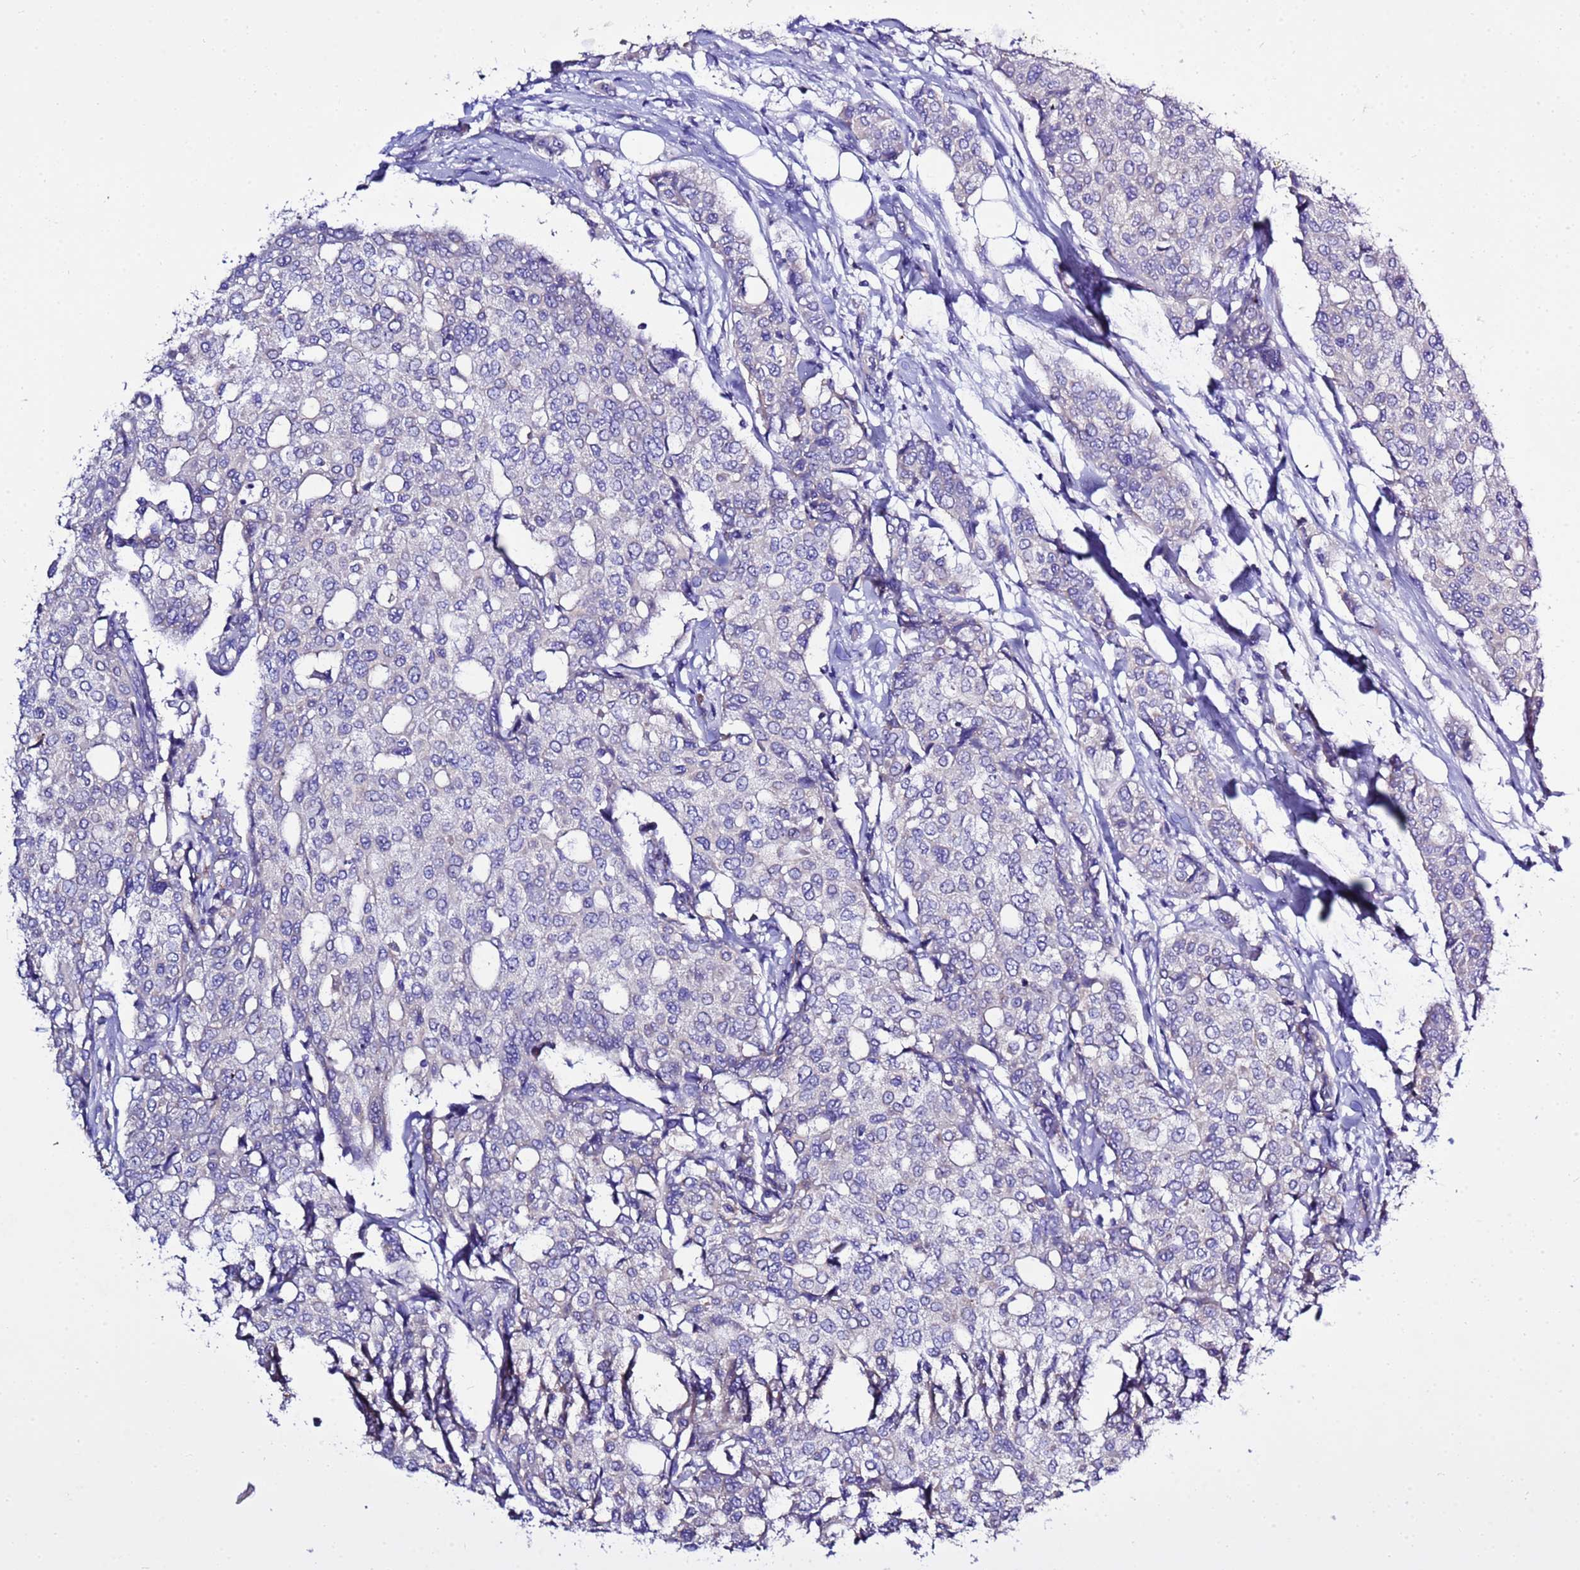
{"staining": {"intensity": "negative", "quantity": "none", "location": "none"}, "tissue": "breast cancer", "cell_type": "Tumor cells", "image_type": "cancer", "snomed": [{"axis": "morphology", "description": "Lobular carcinoma"}, {"axis": "topography", "description": "Breast"}], "caption": "Breast lobular carcinoma was stained to show a protein in brown. There is no significant expression in tumor cells.", "gene": "KICS2", "patient": {"sex": "female", "age": 51}}